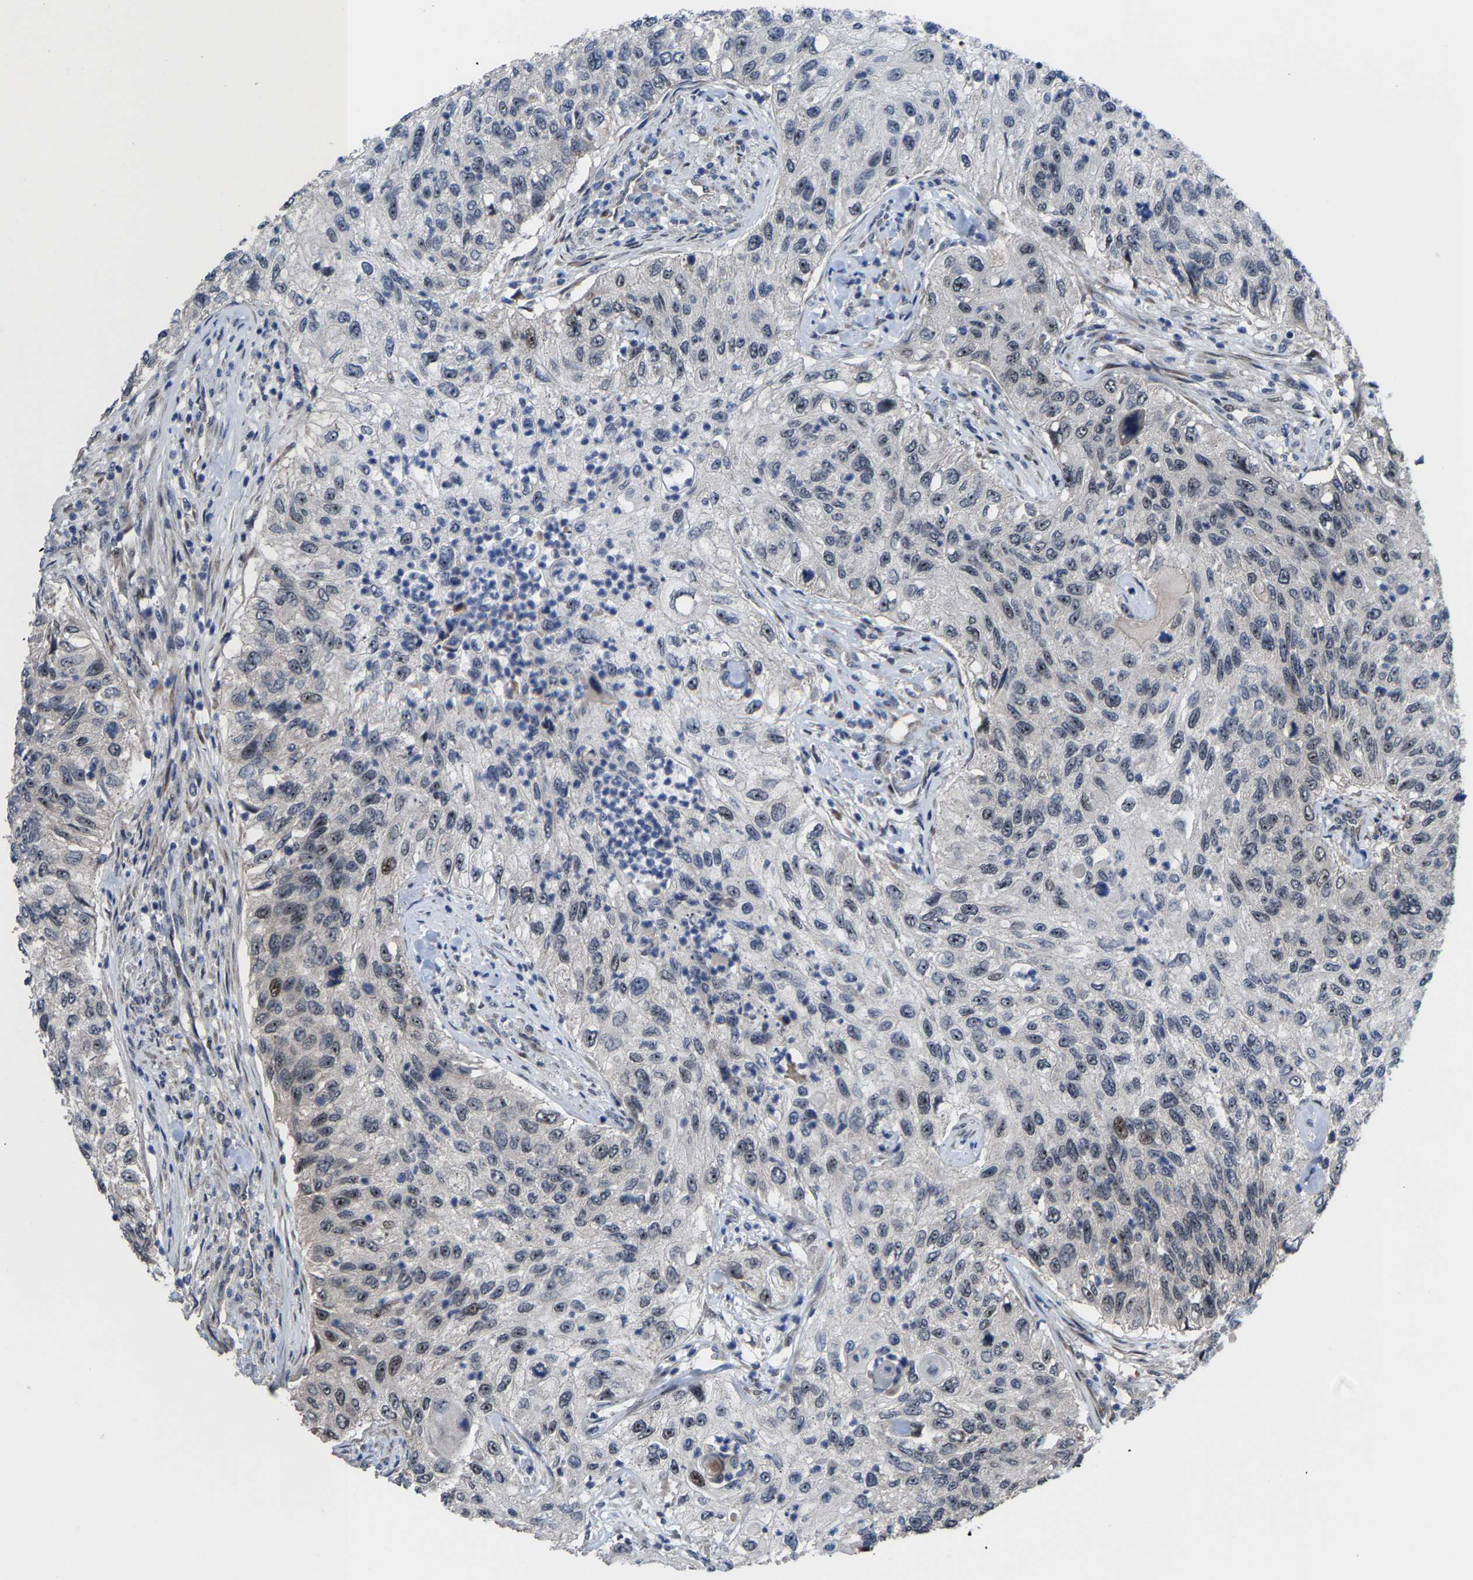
{"staining": {"intensity": "weak", "quantity": "<25%", "location": "nuclear"}, "tissue": "urothelial cancer", "cell_type": "Tumor cells", "image_type": "cancer", "snomed": [{"axis": "morphology", "description": "Urothelial carcinoma, High grade"}, {"axis": "topography", "description": "Urinary bladder"}], "caption": "Immunohistochemistry micrograph of urothelial cancer stained for a protein (brown), which exhibits no positivity in tumor cells.", "gene": "HAUS6", "patient": {"sex": "female", "age": 60}}